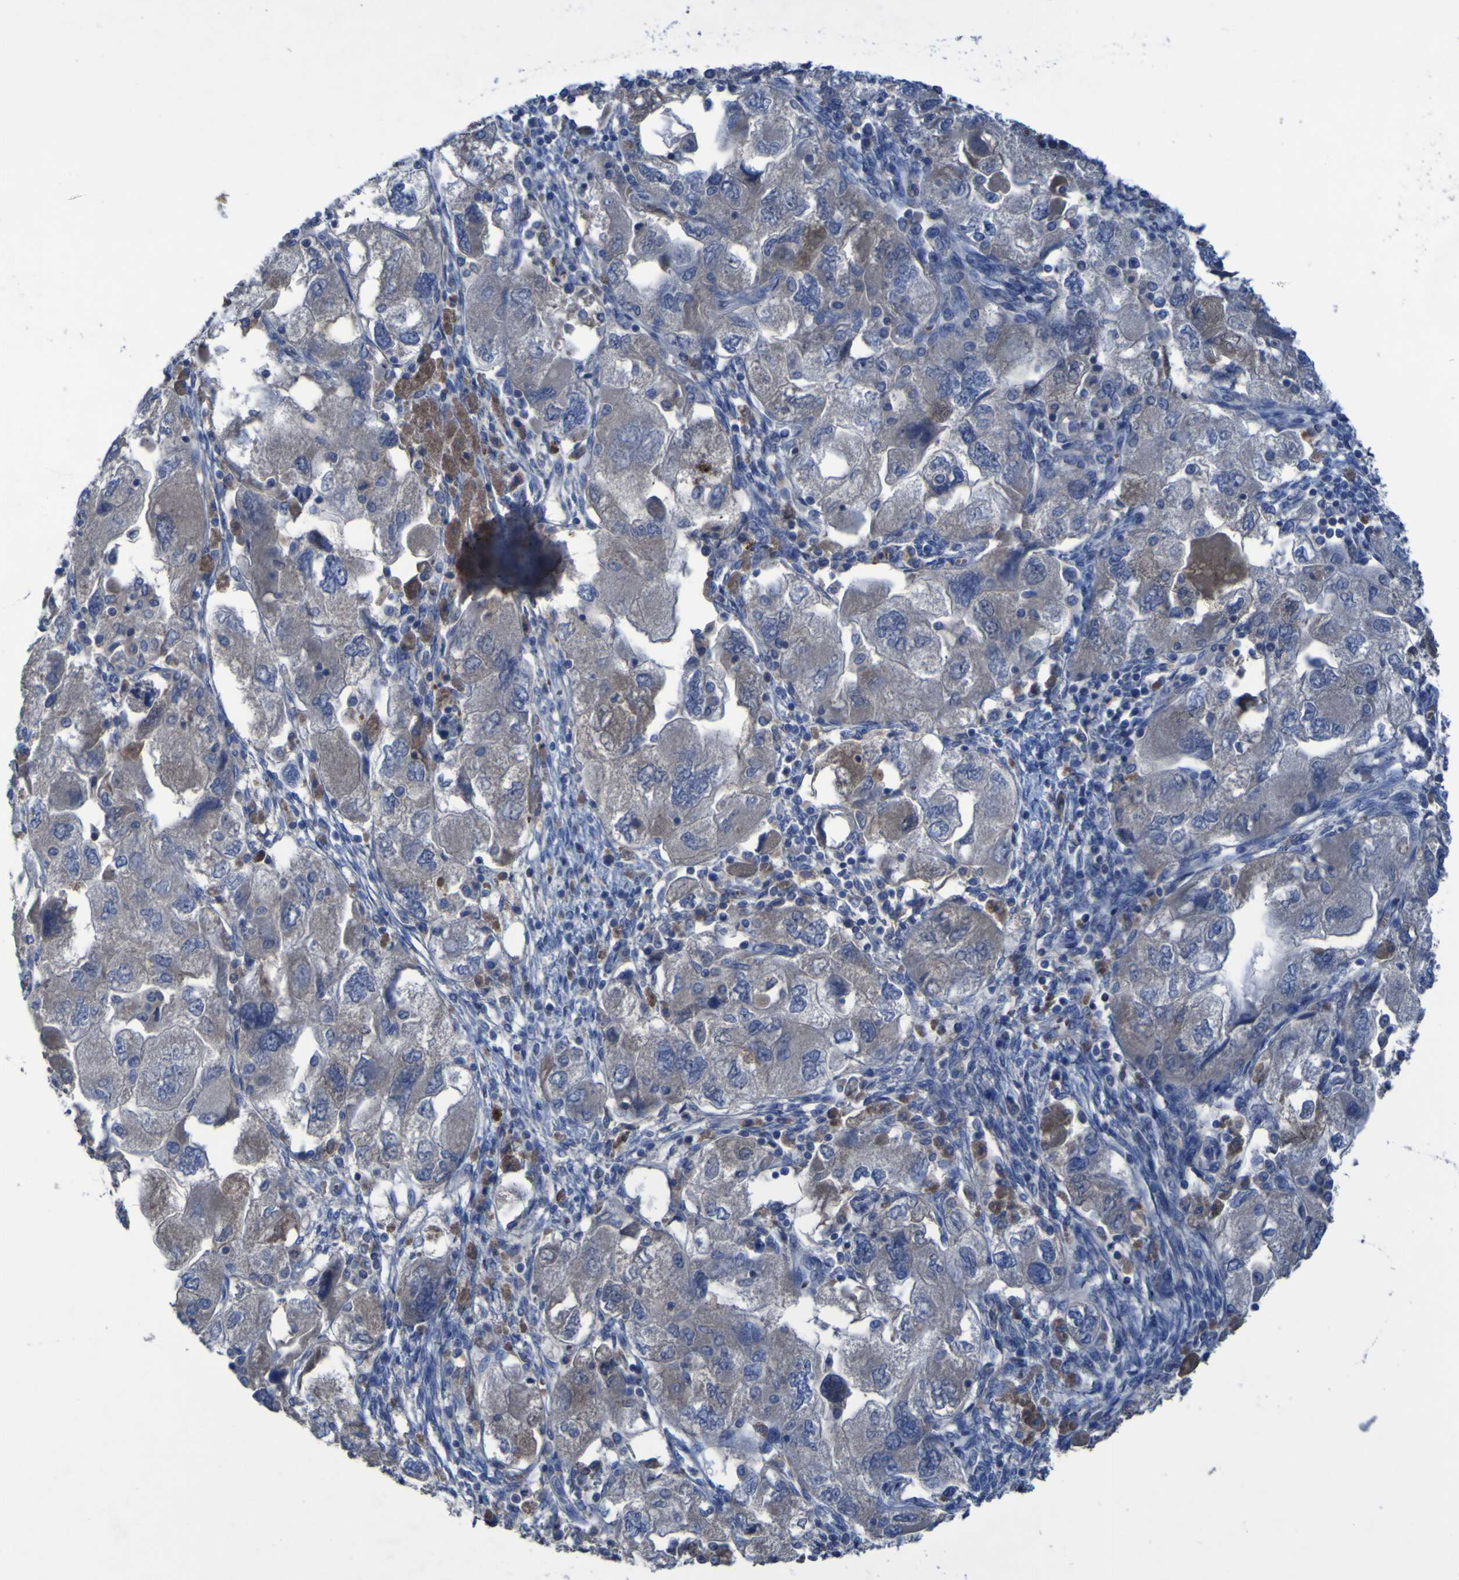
{"staining": {"intensity": "negative", "quantity": "none", "location": "none"}, "tissue": "ovarian cancer", "cell_type": "Tumor cells", "image_type": "cancer", "snomed": [{"axis": "morphology", "description": "Carcinoma, NOS"}, {"axis": "morphology", "description": "Cystadenocarcinoma, serous, NOS"}, {"axis": "topography", "description": "Ovary"}], "caption": "DAB (3,3'-diaminobenzidine) immunohistochemical staining of human ovarian cancer (serous cystadenocarcinoma) exhibits no significant staining in tumor cells.", "gene": "SGK2", "patient": {"sex": "female", "age": 69}}